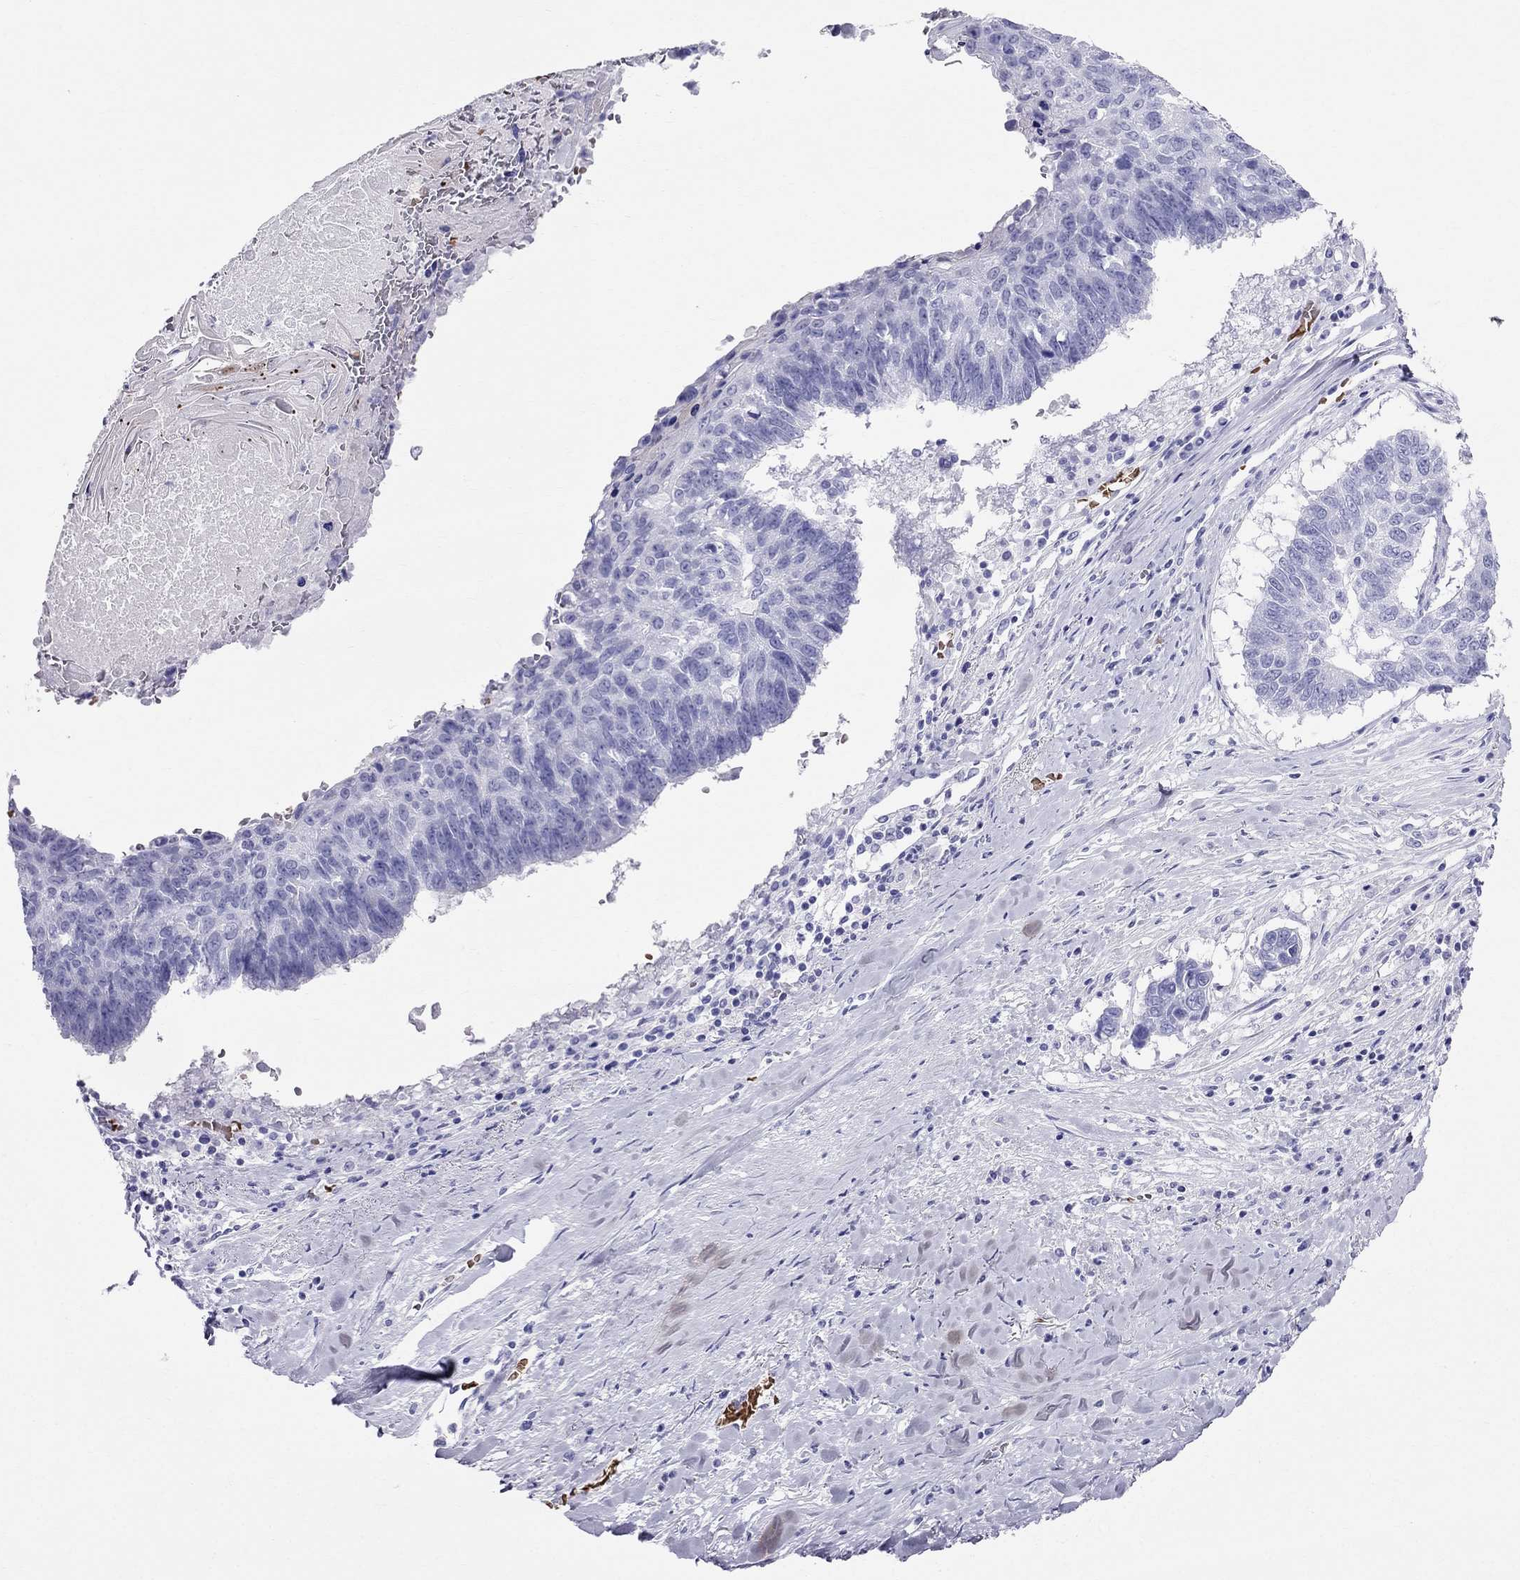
{"staining": {"intensity": "negative", "quantity": "none", "location": "none"}, "tissue": "lung cancer", "cell_type": "Tumor cells", "image_type": "cancer", "snomed": [{"axis": "morphology", "description": "Squamous cell carcinoma, NOS"}, {"axis": "topography", "description": "Lung"}], "caption": "Immunohistochemistry (IHC) image of lung squamous cell carcinoma stained for a protein (brown), which displays no staining in tumor cells.", "gene": "DNAAF6", "patient": {"sex": "male", "age": 73}}